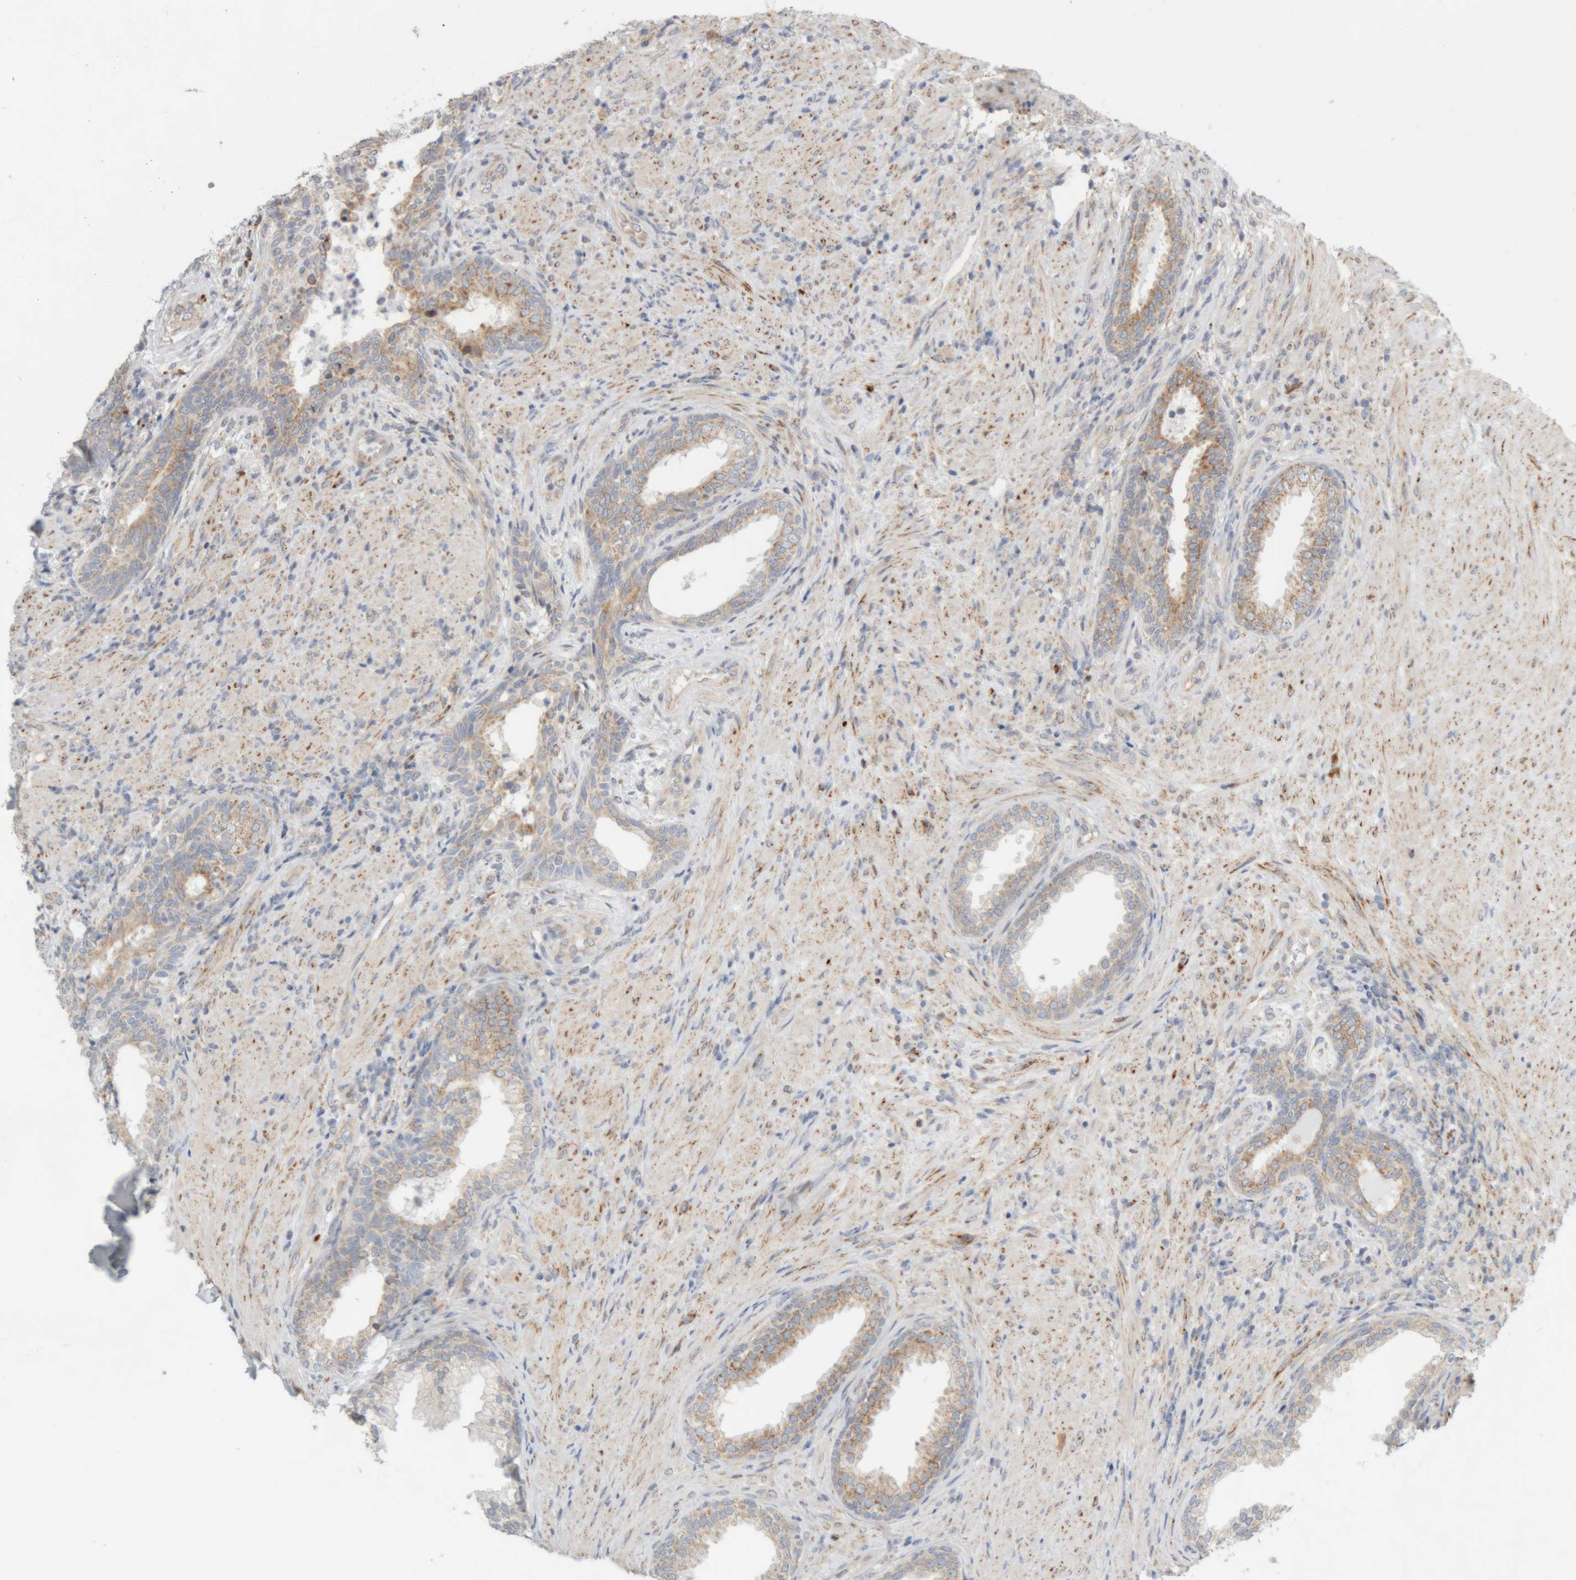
{"staining": {"intensity": "moderate", "quantity": ">75%", "location": "cytoplasmic/membranous"}, "tissue": "prostate", "cell_type": "Glandular cells", "image_type": "normal", "snomed": [{"axis": "morphology", "description": "Normal tissue, NOS"}, {"axis": "topography", "description": "Prostate"}], "caption": "Glandular cells reveal moderate cytoplasmic/membranous expression in about >75% of cells in normal prostate.", "gene": "RPN2", "patient": {"sex": "male", "age": 76}}